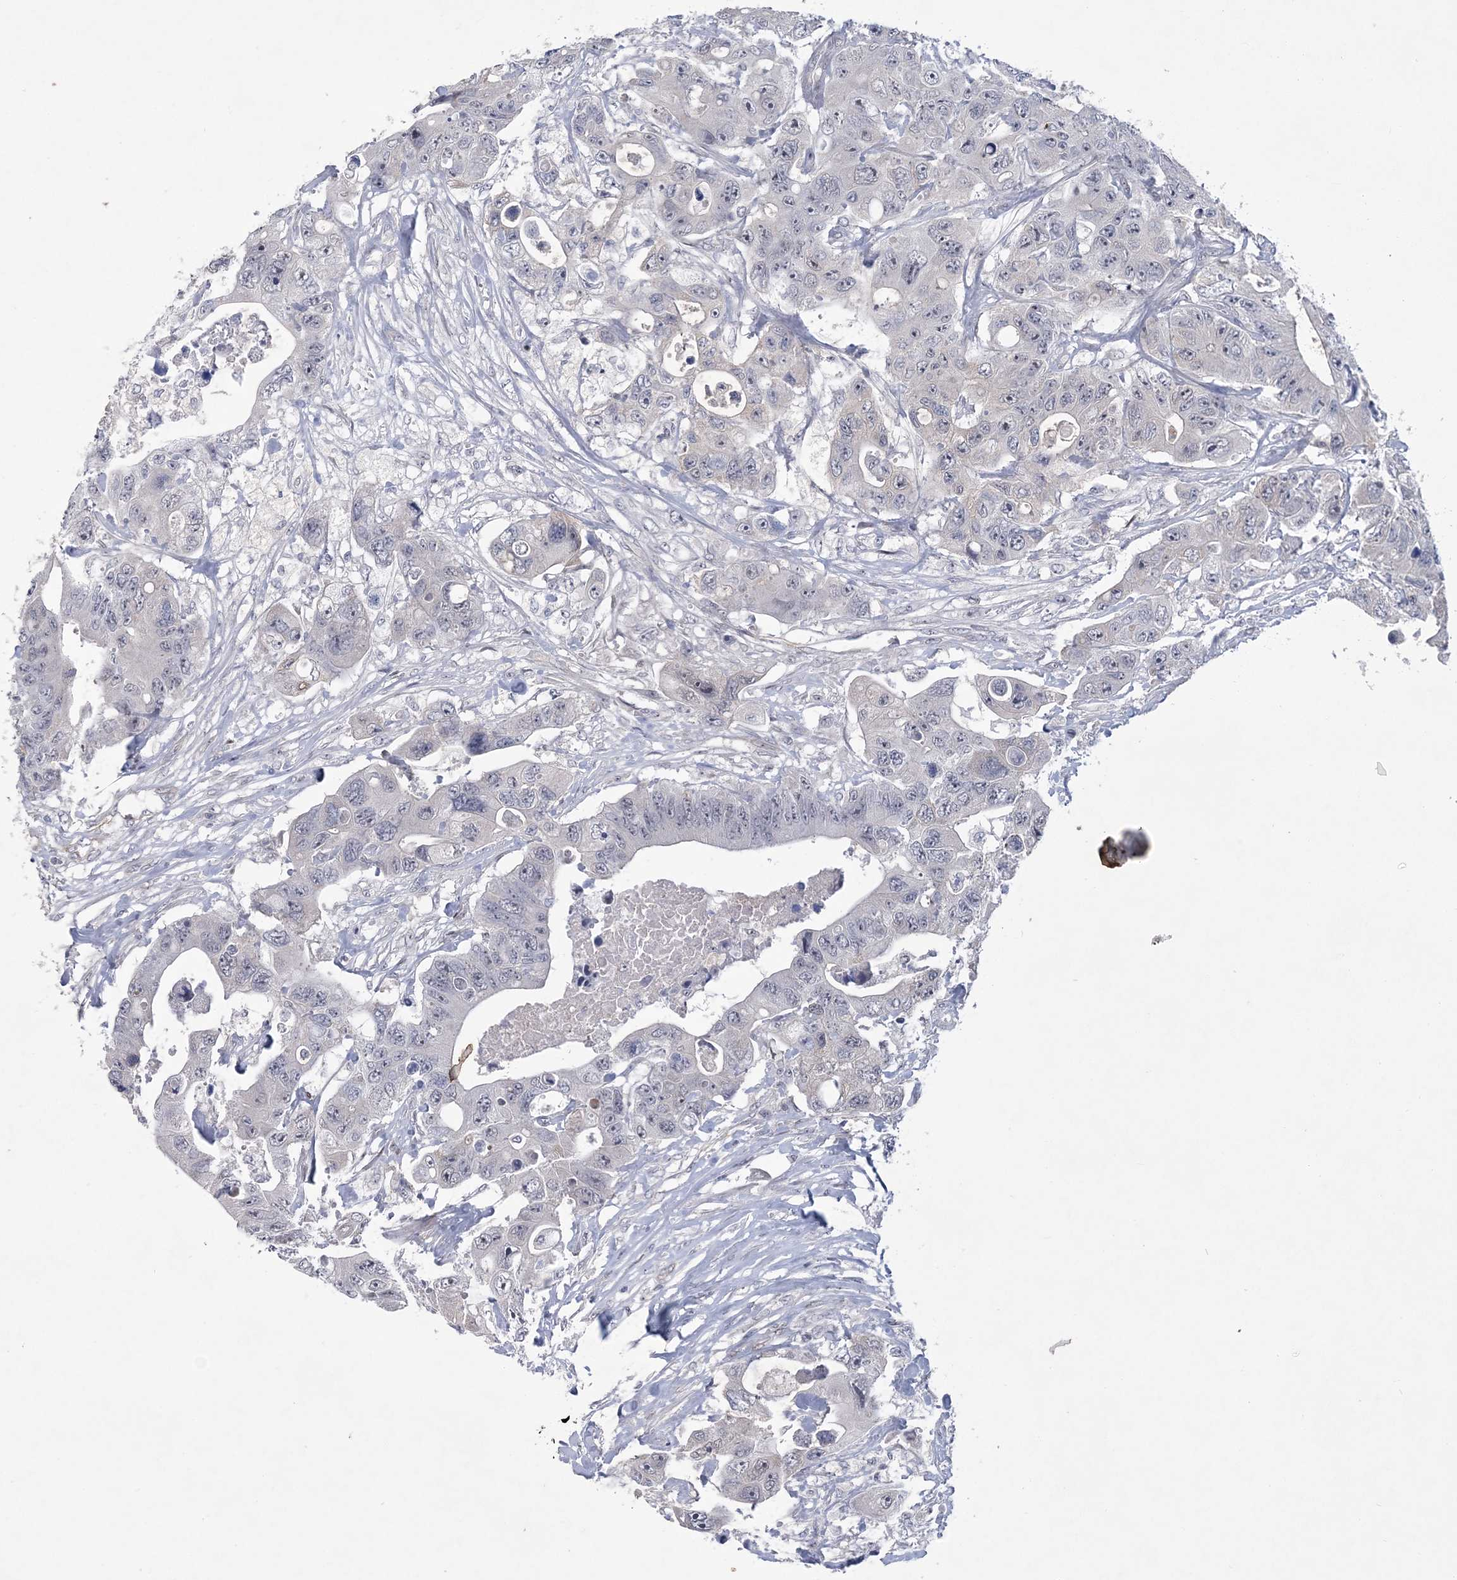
{"staining": {"intensity": "negative", "quantity": "none", "location": "none"}, "tissue": "colorectal cancer", "cell_type": "Tumor cells", "image_type": "cancer", "snomed": [{"axis": "morphology", "description": "Adenocarcinoma, NOS"}, {"axis": "topography", "description": "Colon"}], "caption": "This is an IHC image of colorectal cancer. There is no staining in tumor cells.", "gene": "HOMEZ", "patient": {"sex": "female", "age": 46}}